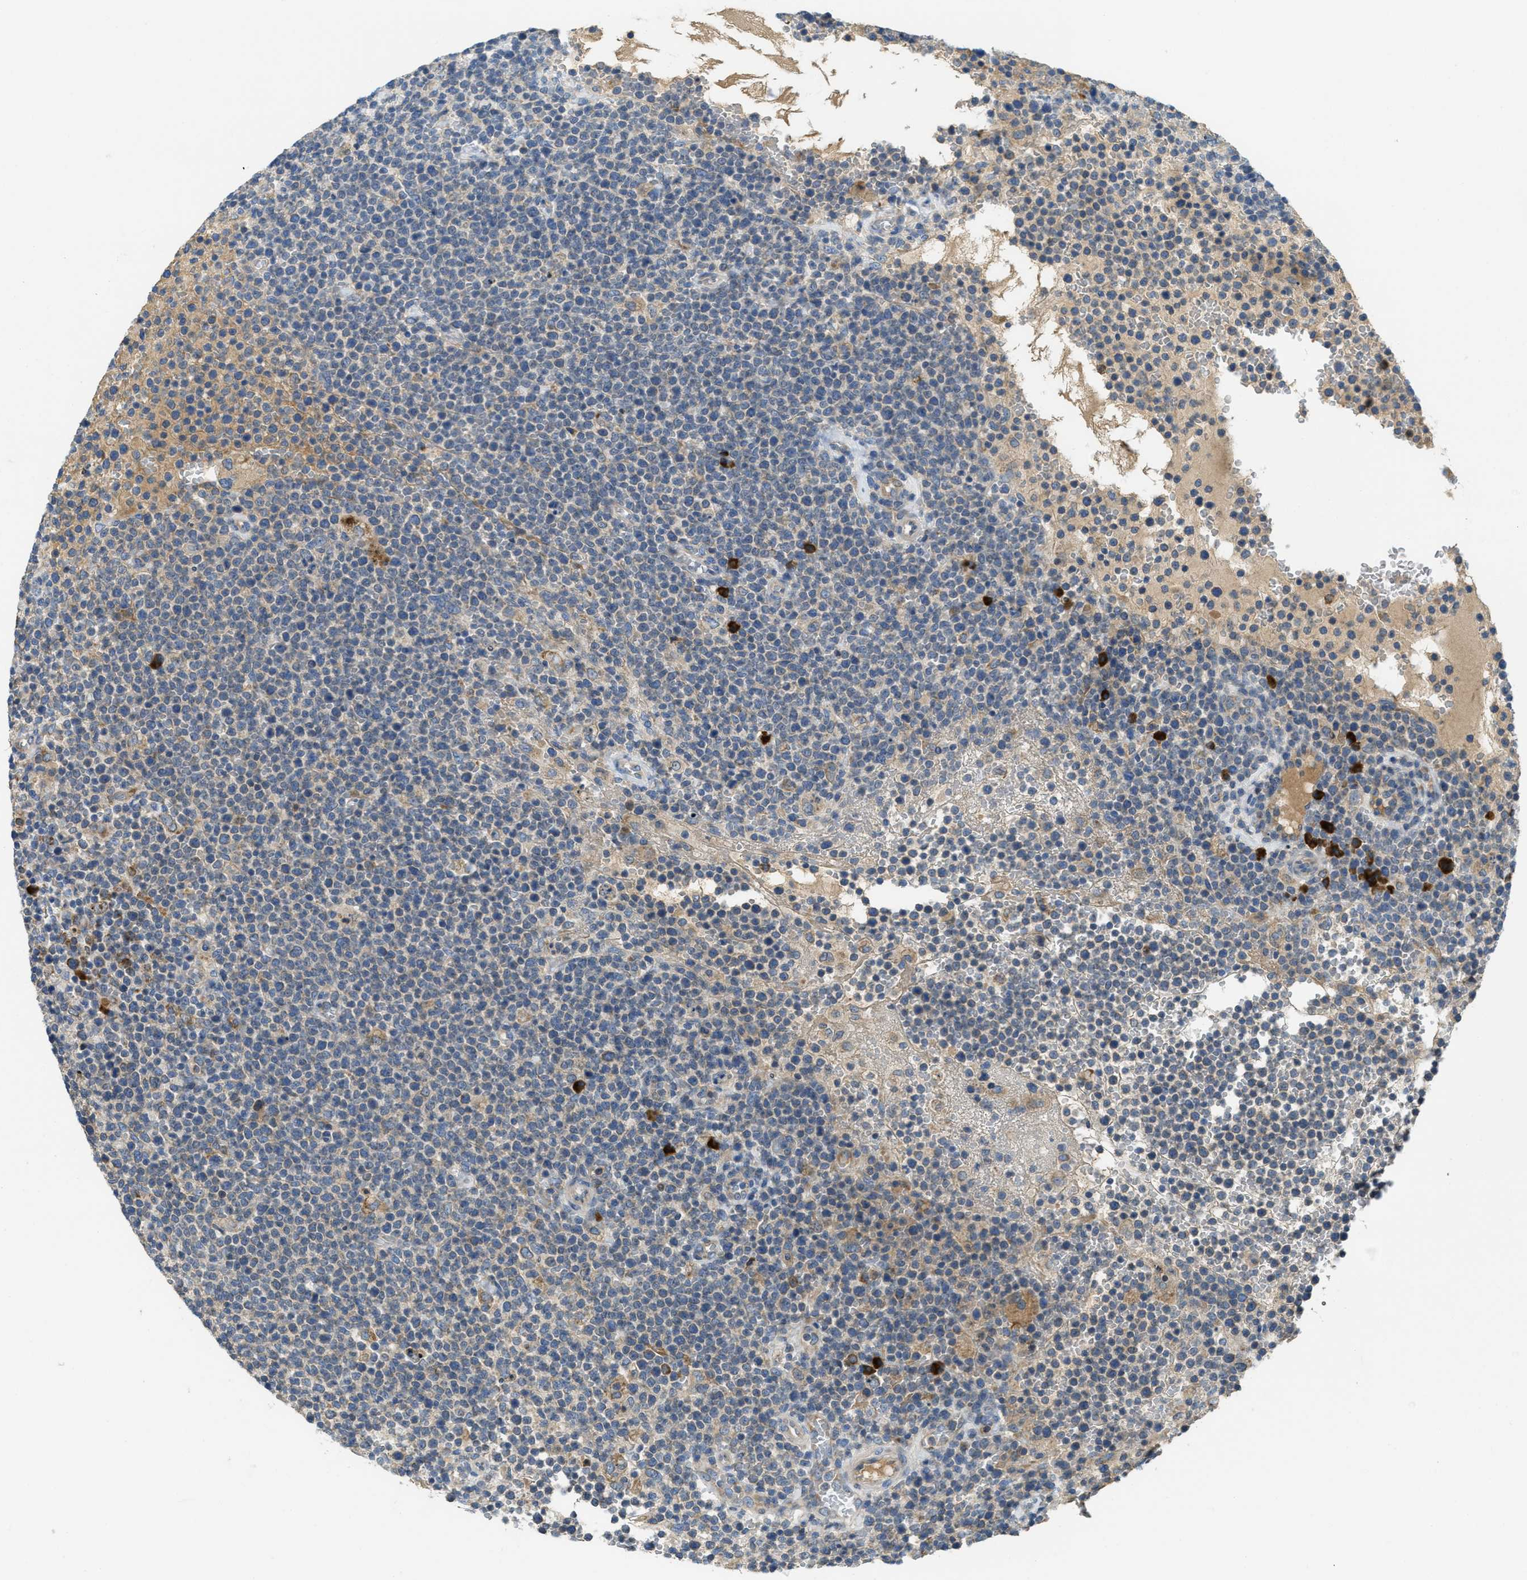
{"staining": {"intensity": "negative", "quantity": "none", "location": "none"}, "tissue": "lymphoma", "cell_type": "Tumor cells", "image_type": "cancer", "snomed": [{"axis": "morphology", "description": "Malignant lymphoma, non-Hodgkin's type, High grade"}, {"axis": "topography", "description": "Lymph node"}], "caption": "A photomicrograph of human high-grade malignant lymphoma, non-Hodgkin's type is negative for staining in tumor cells. (DAB IHC, high magnification).", "gene": "SSR1", "patient": {"sex": "male", "age": 61}}